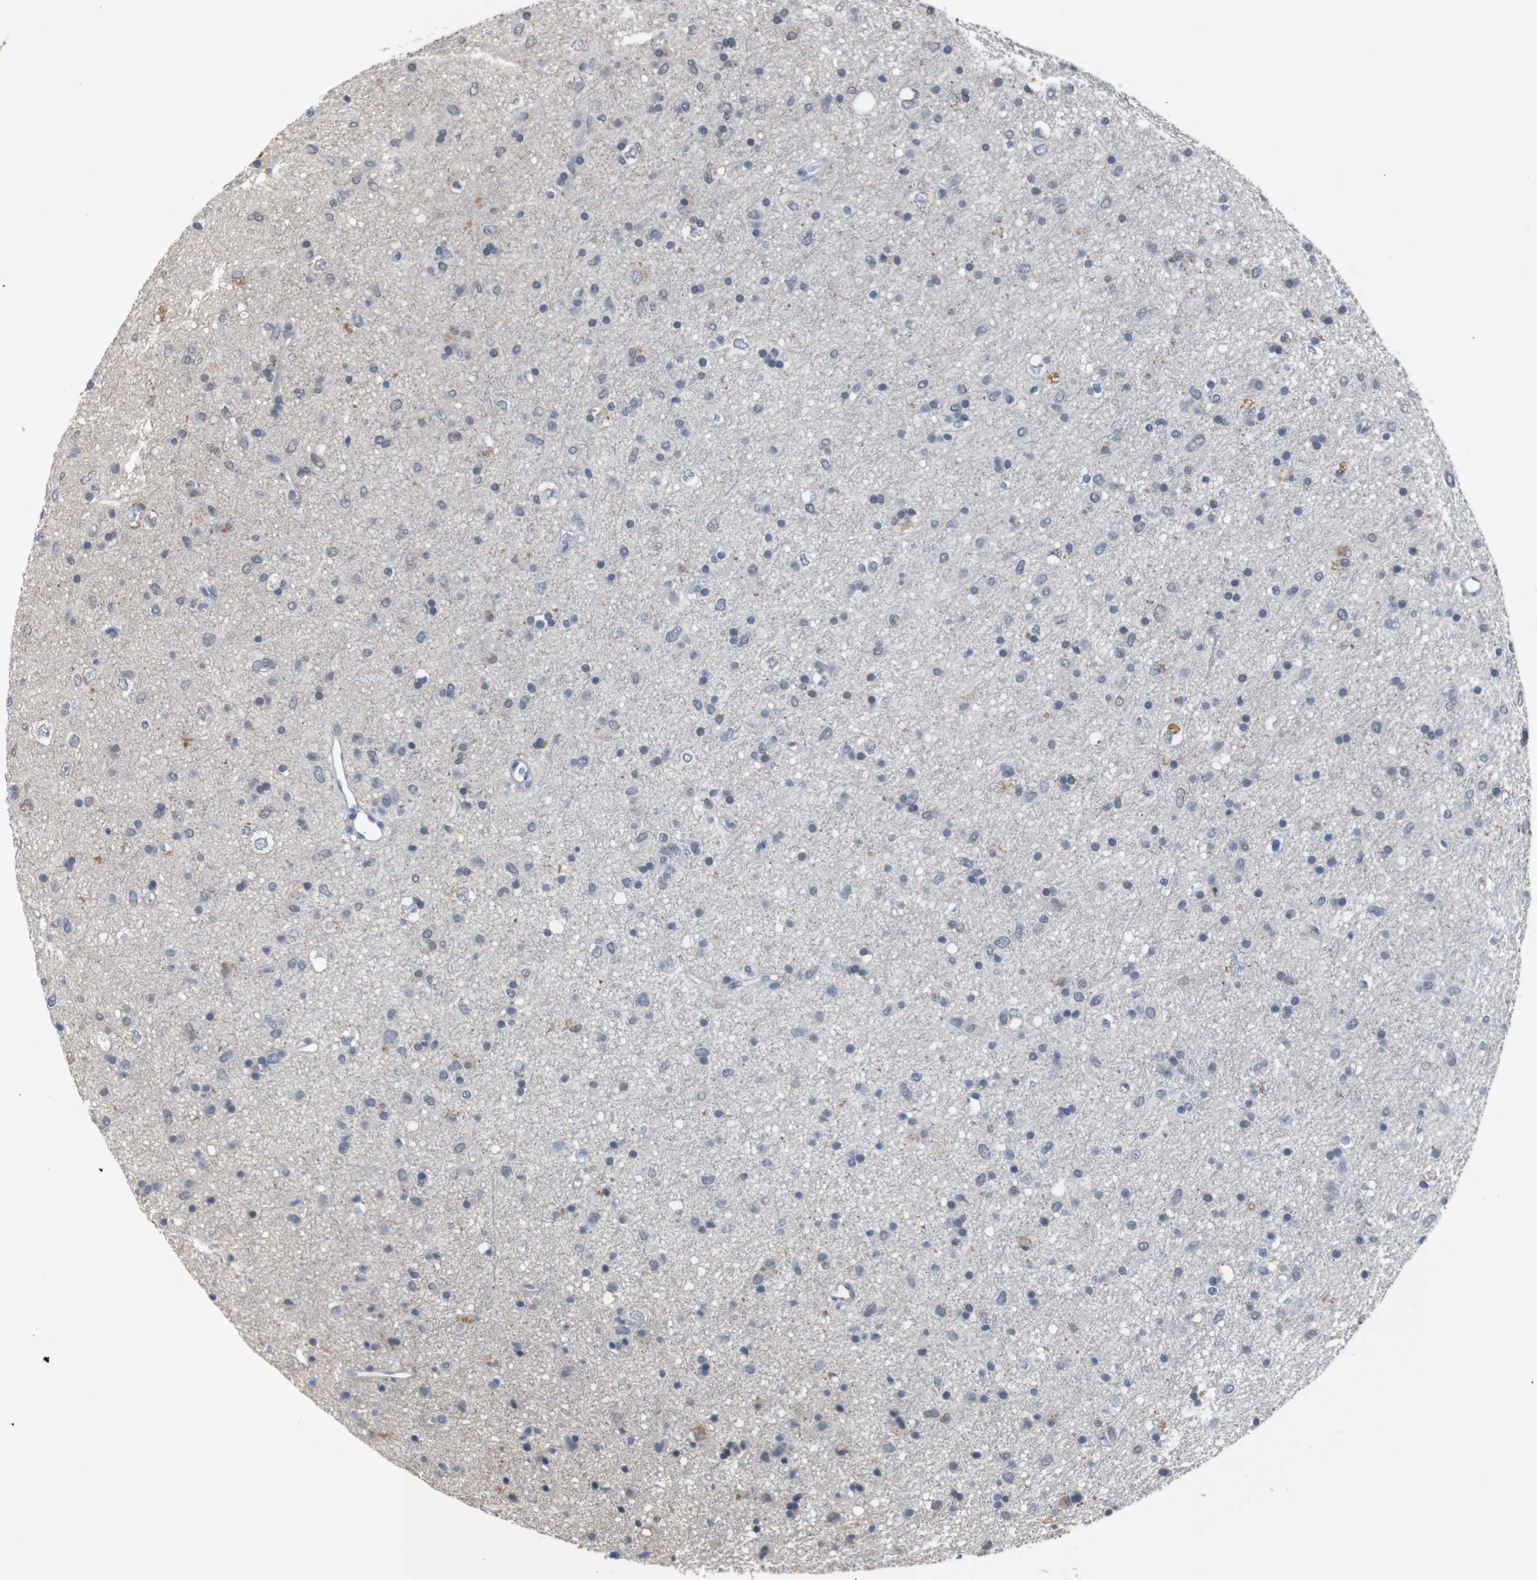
{"staining": {"intensity": "negative", "quantity": "none", "location": "none"}, "tissue": "glioma", "cell_type": "Tumor cells", "image_type": "cancer", "snomed": [{"axis": "morphology", "description": "Glioma, malignant, Low grade"}, {"axis": "topography", "description": "Brain"}], "caption": "Immunohistochemistry of glioma demonstrates no positivity in tumor cells.", "gene": "SFN", "patient": {"sex": "male", "age": 77}}